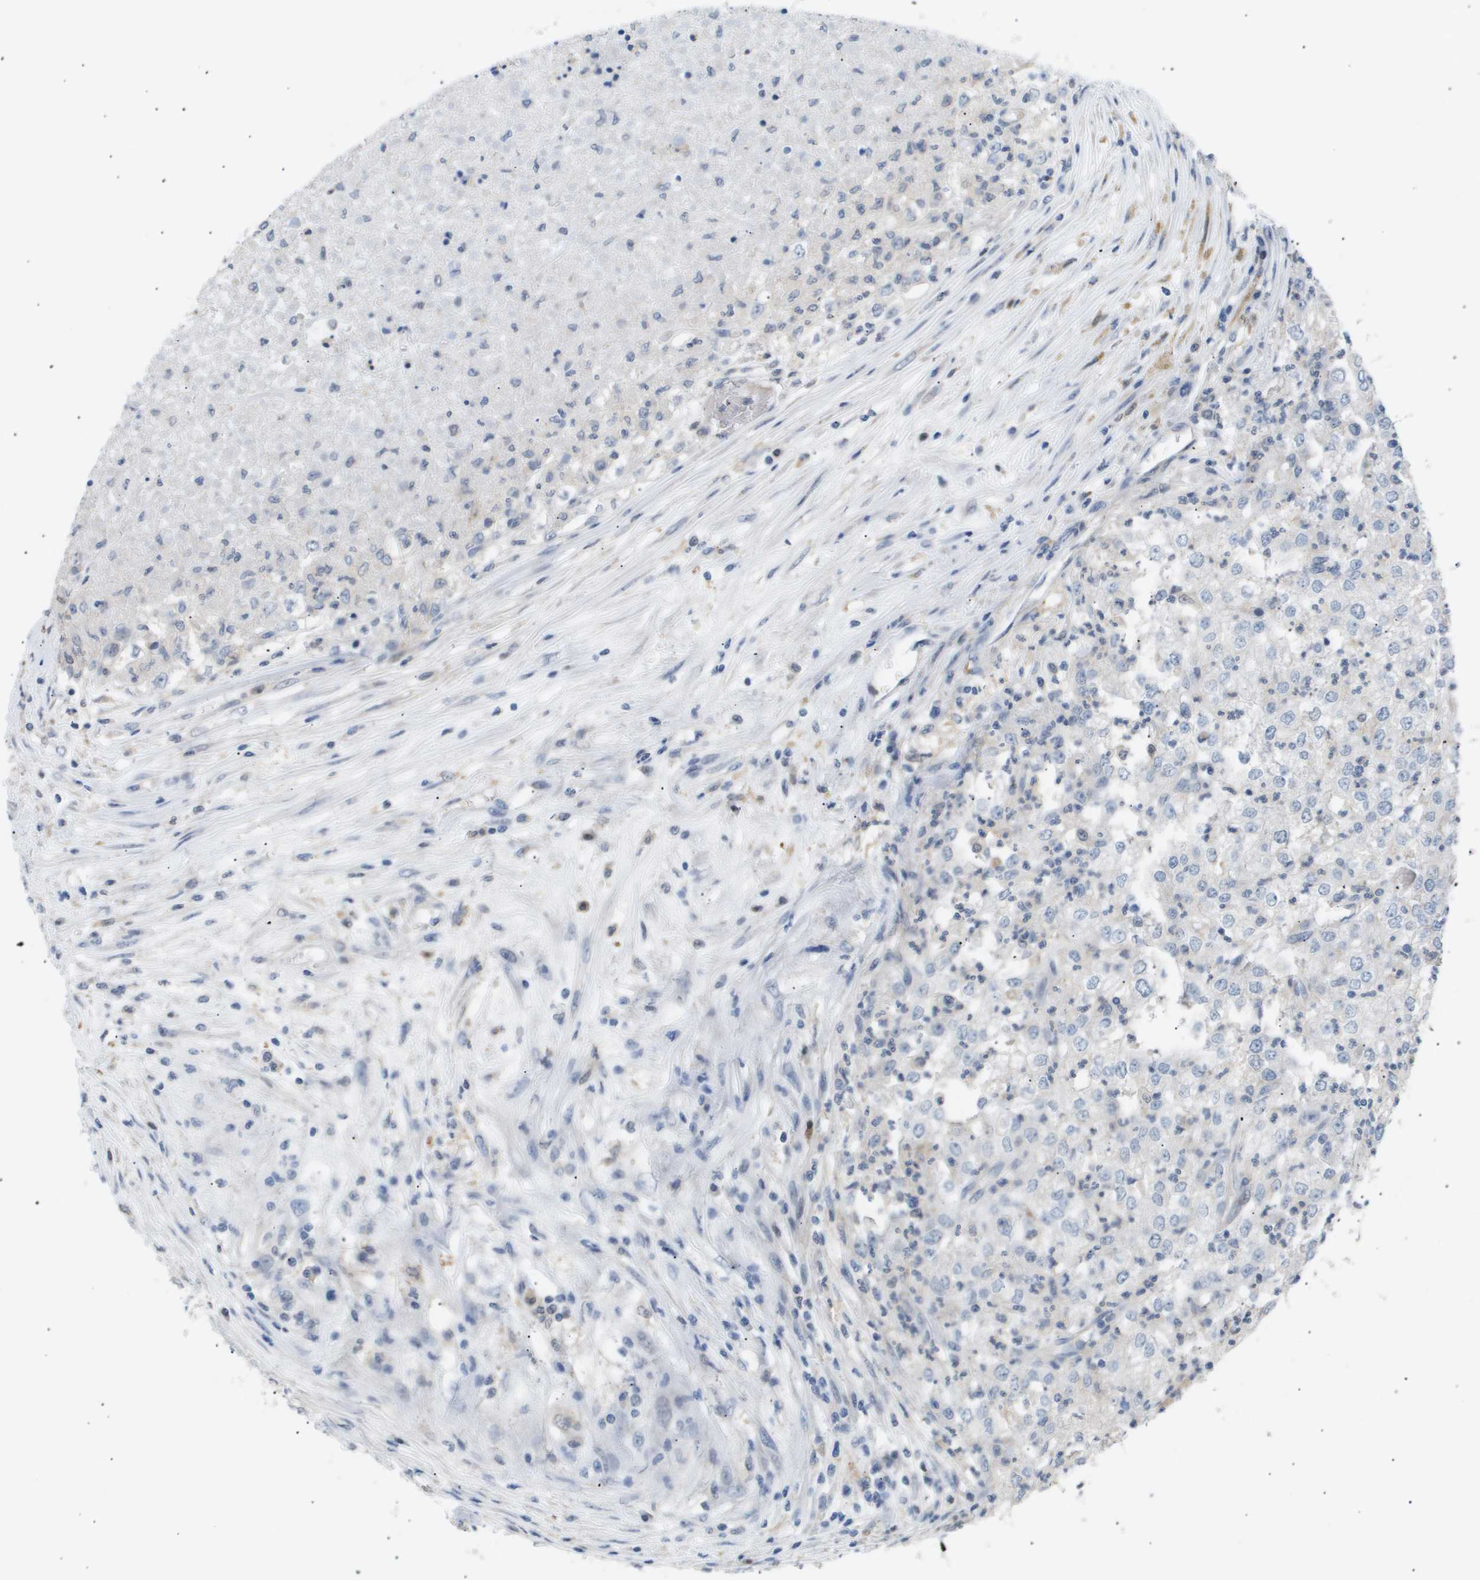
{"staining": {"intensity": "negative", "quantity": "none", "location": "none"}, "tissue": "renal cancer", "cell_type": "Tumor cells", "image_type": "cancer", "snomed": [{"axis": "morphology", "description": "Adenocarcinoma, NOS"}, {"axis": "topography", "description": "Kidney"}], "caption": "Tumor cells show no significant expression in renal cancer (adenocarcinoma). The staining was performed using DAB to visualize the protein expression in brown, while the nuclei were stained in blue with hematoxylin (Magnification: 20x).", "gene": "AKR1A1", "patient": {"sex": "female", "age": 54}}